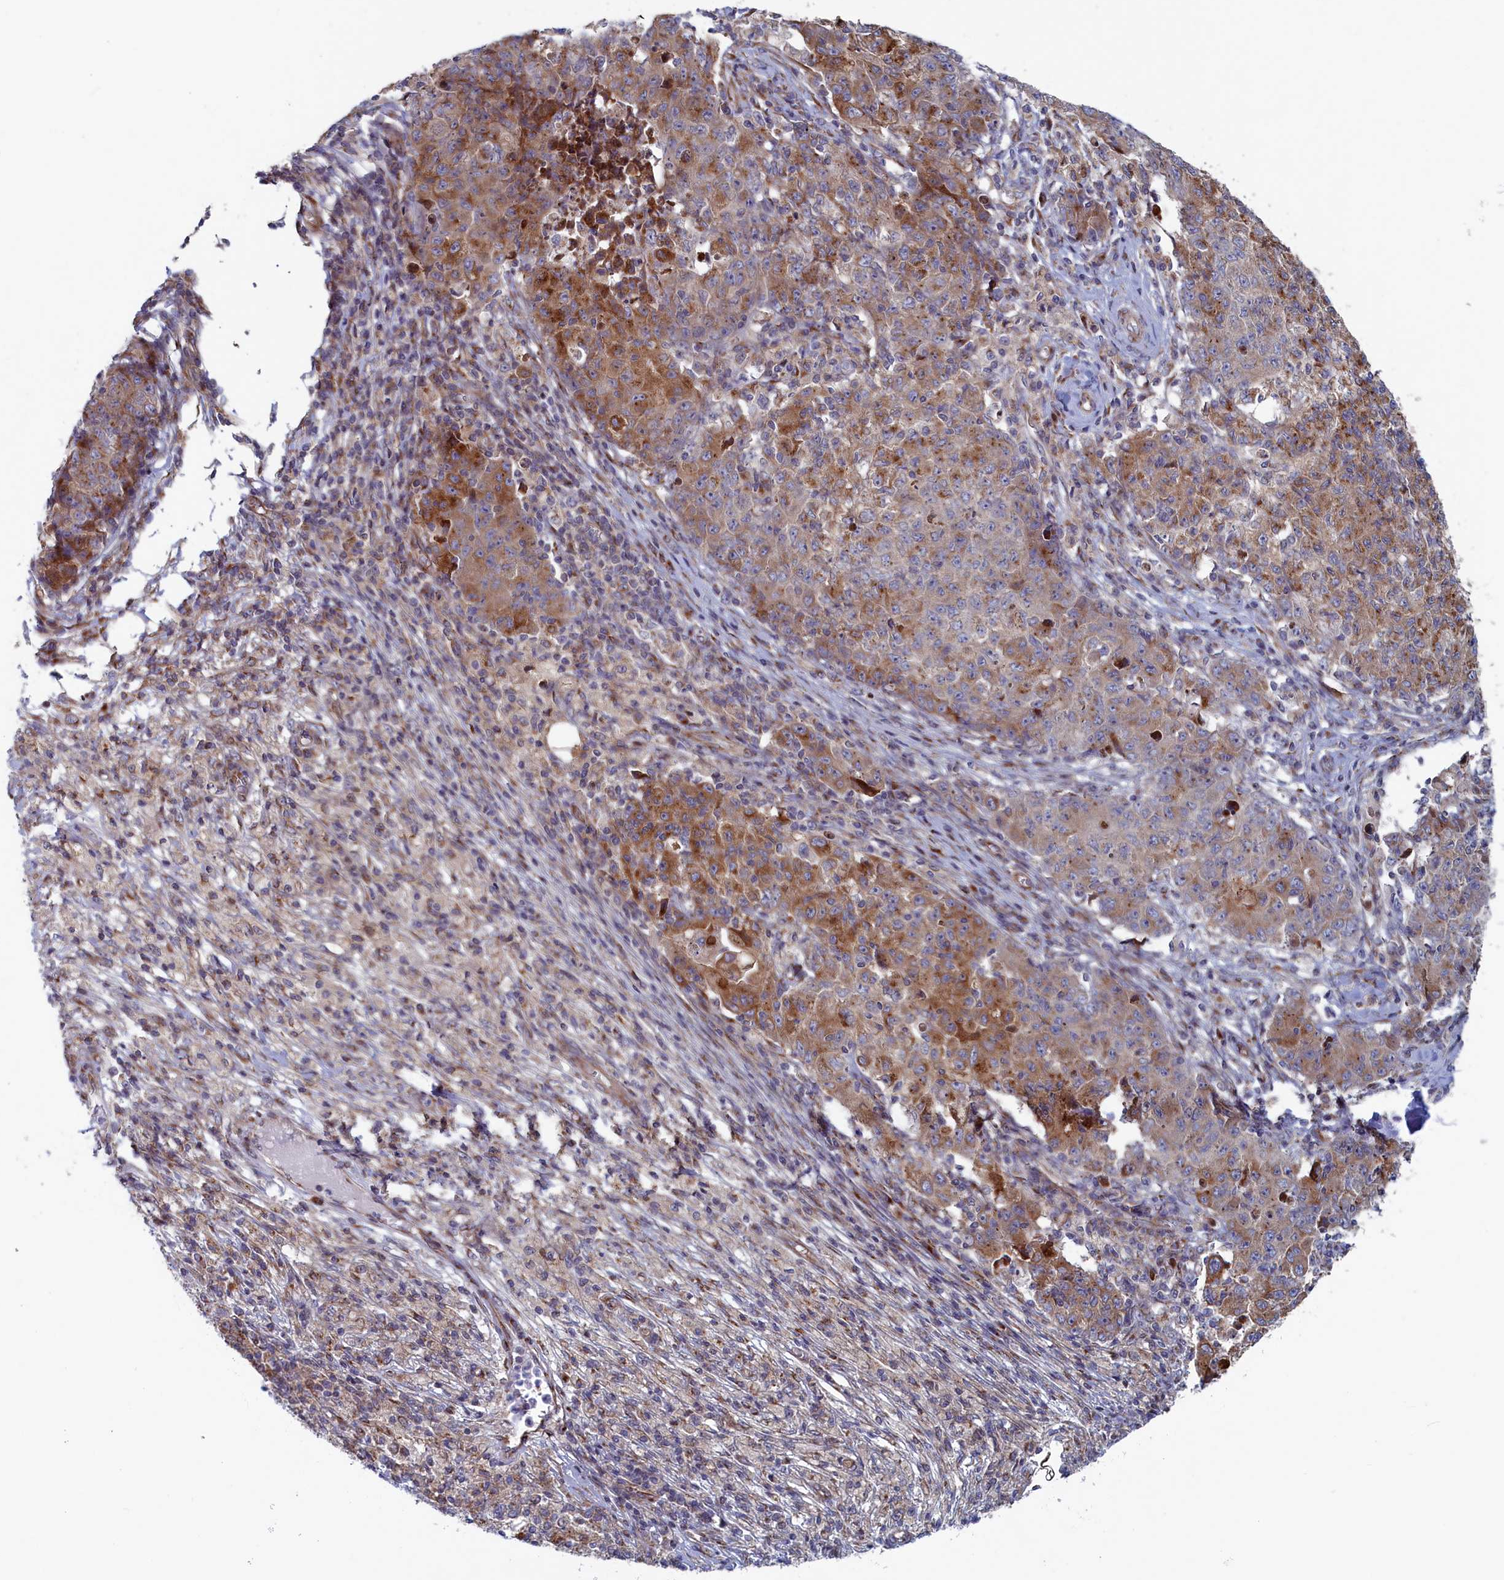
{"staining": {"intensity": "moderate", "quantity": "25%-75%", "location": "cytoplasmic/membranous"}, "tissue": "ovarian cancer", "cell_type": "Tumor cells", "image_type": "cancer", "snomed": [{"axis": "morphology", "description": "Carcinoma, endometroid"}, {"axis": "topography", "description": "Ovary"}], "caption": "Protein staining of ovarian endometroid carcinoma tissue shows moderate cytoplasmic/membranous expression in approximately 25%-75% of tumor cells.", "gene": "MTFMT", "patient": {"sex": "female", "age": 42}}